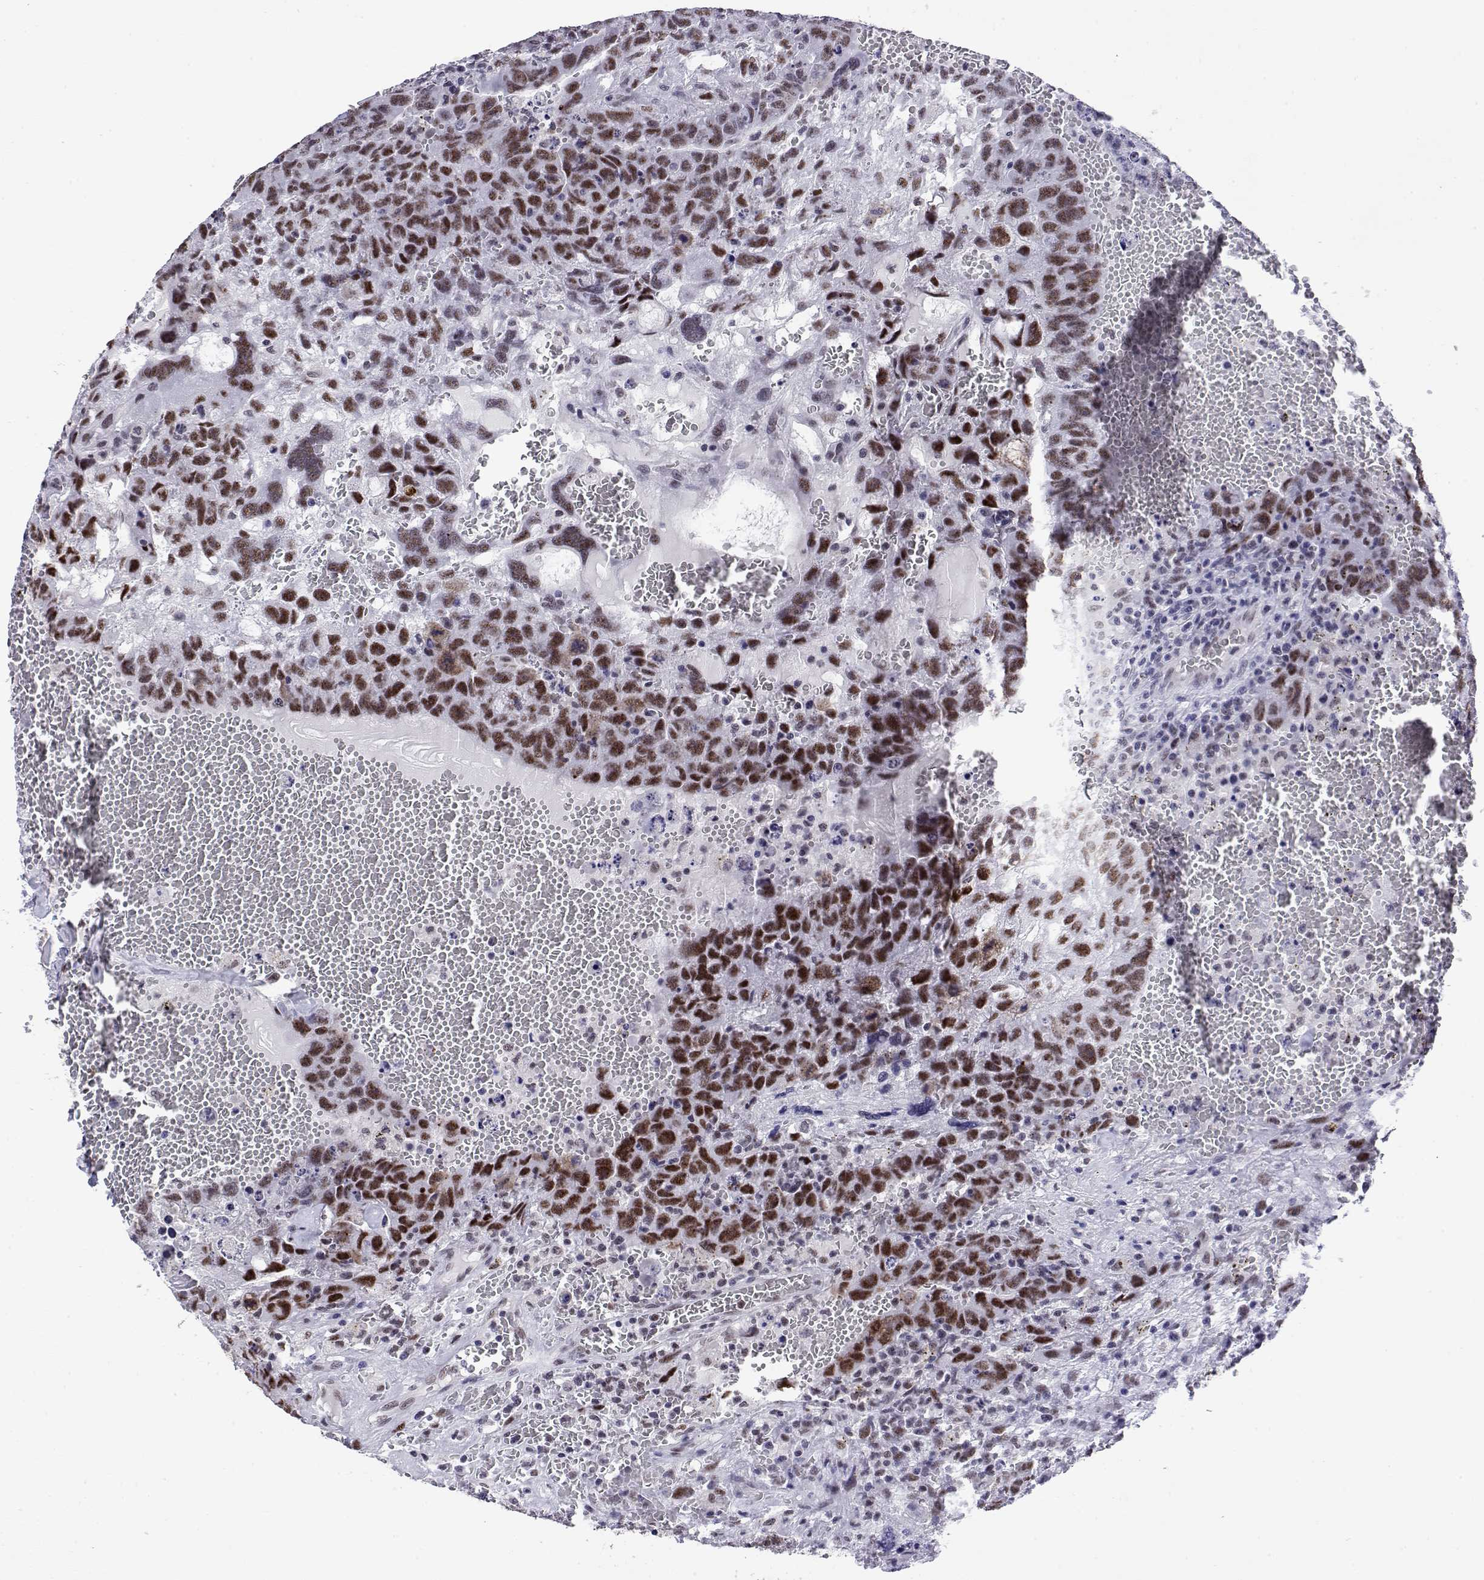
{"staining": {"intensity": "moderate", "quantity": ">75%", "location": "nuclear"}, "tissue": "testis cancer", "cell_type": "Tumor cells", "image_type": "cancer", "snomed": [{"axis": "morphology", "description": "Carcinoma, Embryonal, NOS"}, {"axis": "topography", "description": "Testis"}], "caption": "Moderate nuclear positivity for a protein is identified in approximately >75% of tumor cells of testis embryonal carcinoma using immunohistochemistry.", "gene": "POLDIP3", "patient": {"sex": "male", "age": 26}}